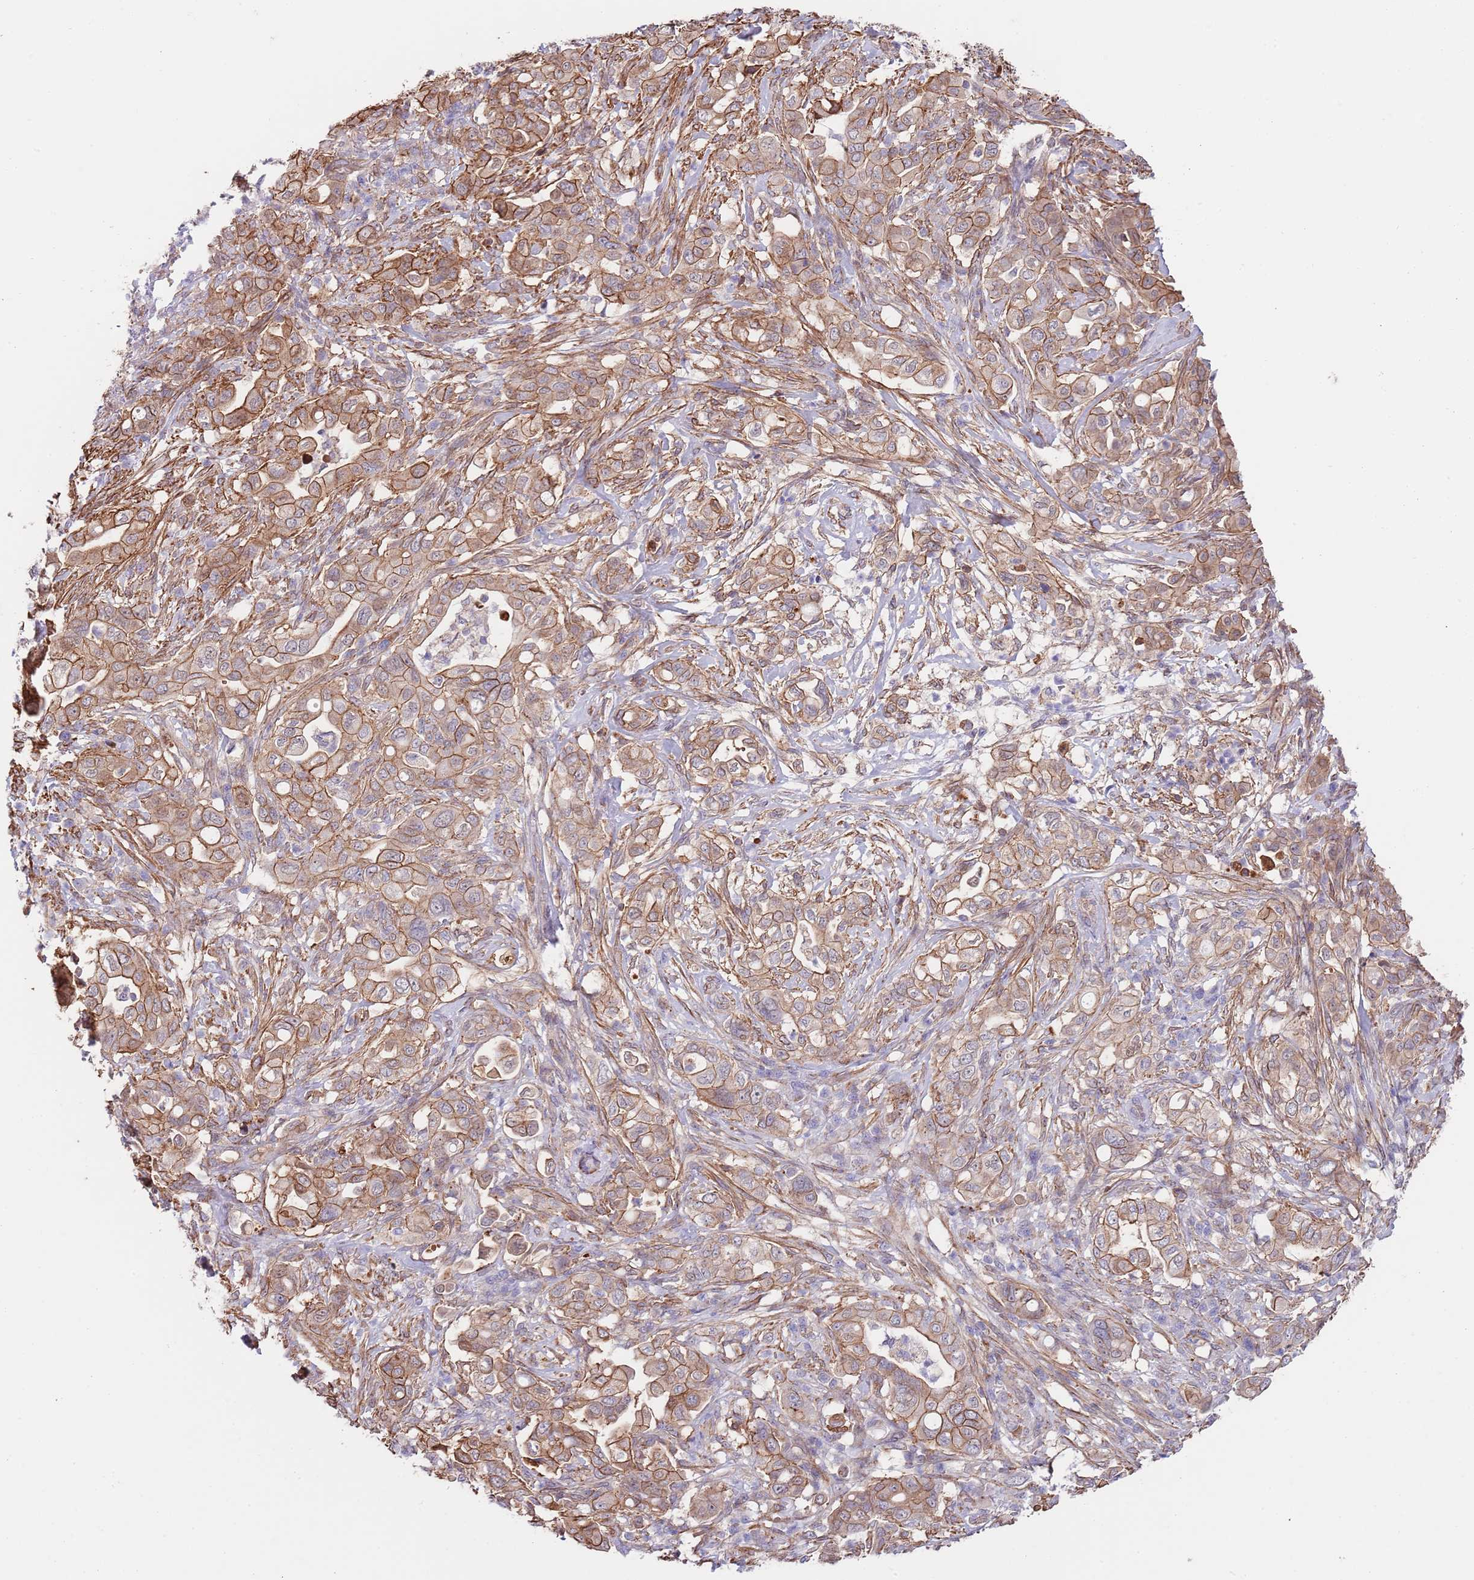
{"staining": {"intensity": "moderate", "quantity": ">75%", "location": "cytoplasmic/membranous"}, "tissue": "pancreatic cancer", "cell_type": "Tumor cells", "image_type": "cancer", "snomed": [{"axis": "morphology", "description": "Normal tissue, NOS"}, {"axis": "morphology", "description": "Adenocarcinoma, NOS"}, {"axis": "topography", "description": "Lymph node"}, {"axis": "topography", "description": "Pancreas"}], "caption": "Tumor cells display medium levels of moderate cytoplasmic/membranous expression in approximately >75% of cells in human pancreatic adenocarcinoma. The protein is stained brown, and the nuclei are stained in blue (DAB (3,3'-diaminobenzidine) IHC with brightfield microscopy, high magnification).", "gene": "BPNT1", "patient": {"sex": "female", "age": 67}}